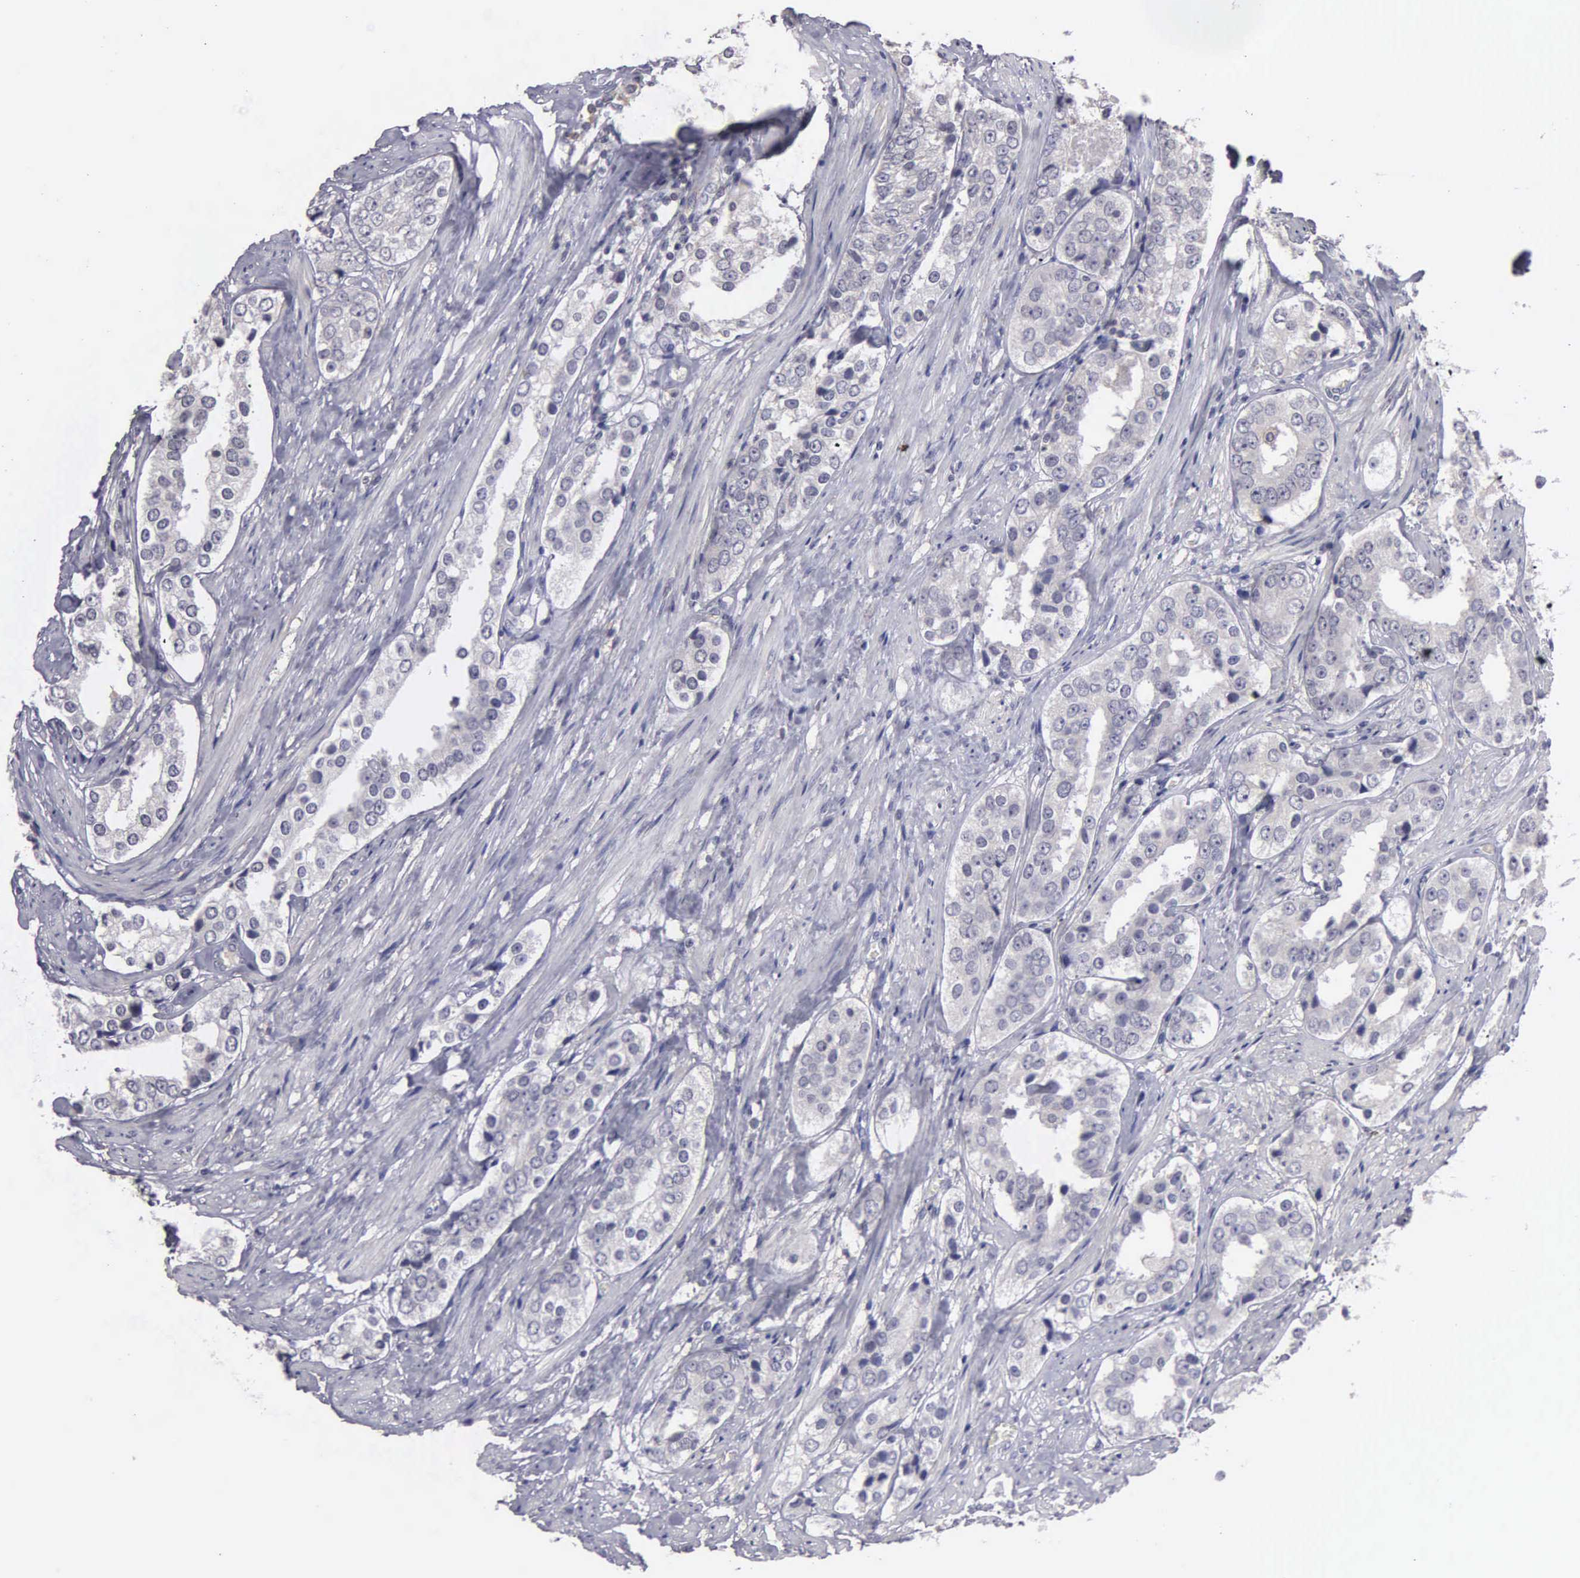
{"staining": {"intensity": "negative", "quantity": "none", "location": "none"}, "tissue": "prostate cancer", "cell_type": "Tumor cells", "image_type": "cancer", "snomed": [{"axis": "morphology", "description": "Adenocarcinoma, Medium grade"}, {"axis": "topography", "description": "Prostate"}], "caption": "Immunohistochemistry (IHC) histopathology image of neoplastic tissue: medium-grade adenocarcinoma (prostate) stained with DAB (3,3'-diaminobenzidine) shows no significant protein expression in tumor cells. Brightfield microscopy of immunohistochemistry (IHC) stained with DAB (brown) and hematoxylin (blue), captured at high magnification.", "gene": "BRD1", "patient": {"sex": "male", "age": 73}}